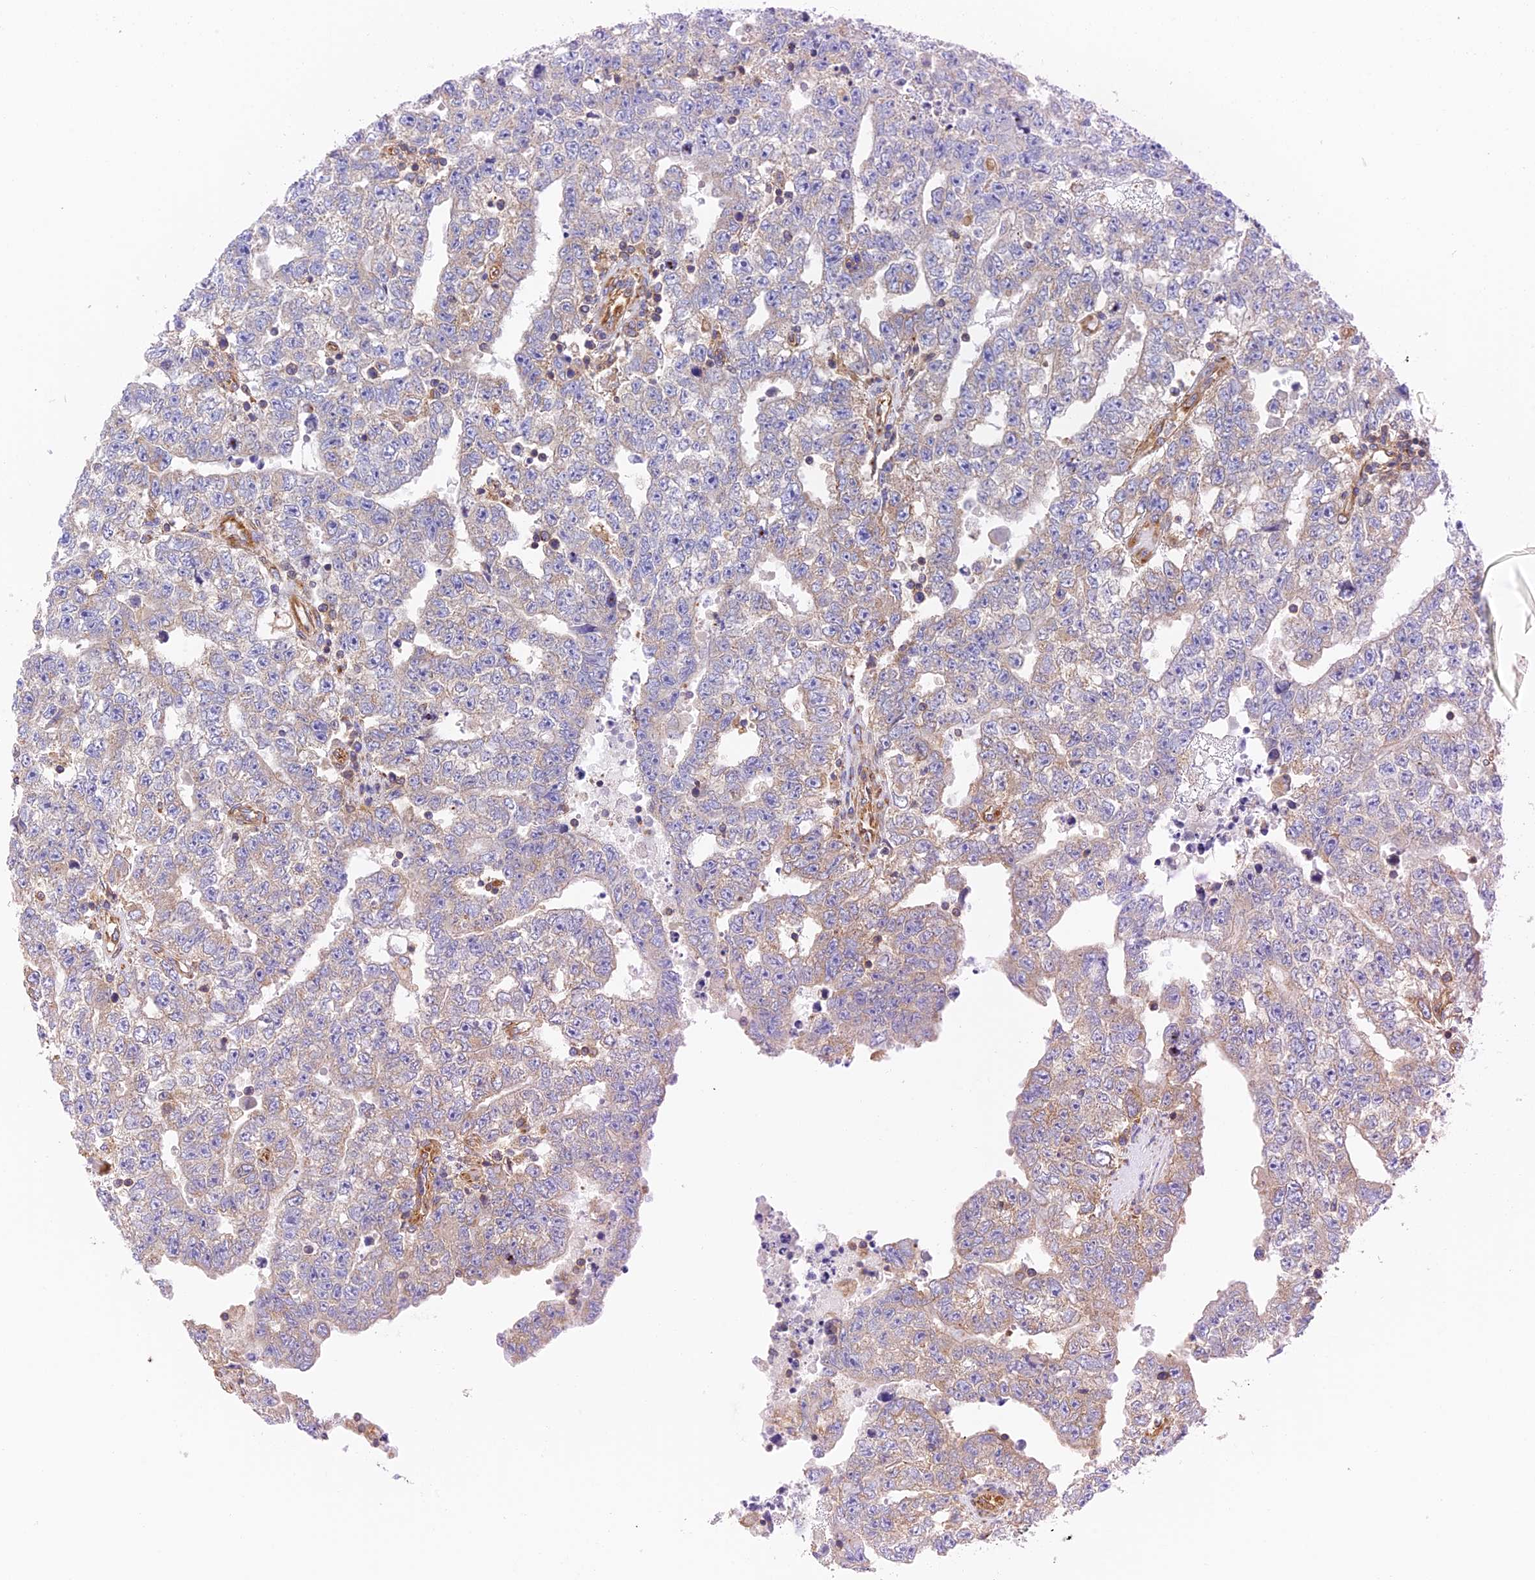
{"staining": {"intensity": "negative", "quantity": "none", "location": "none"}, "tissue": "testis cancer", "cell_type": "Tumor cells", "image_type": "cancer", "snomed": [{"axis": "morphology", "description": "Carcinoma, Embryonal, NOS"}, {"axis": "topography", "description": "Testis"}], "caption": "An immunohistochemistry histopathology image of embryonal carcinoma (testis) is shown. There is no staining in tumor cells of embryonal carcinoma (testis). The staining was performed using DAB (3,3'-diaminobenzidine) to visualize the protein expression in brown, while the nuclei were stained in blue with hematoxylin (Magnification: 20x).", "gene": "DCTN2", "patient": {"sex": "male", "age": 25}}